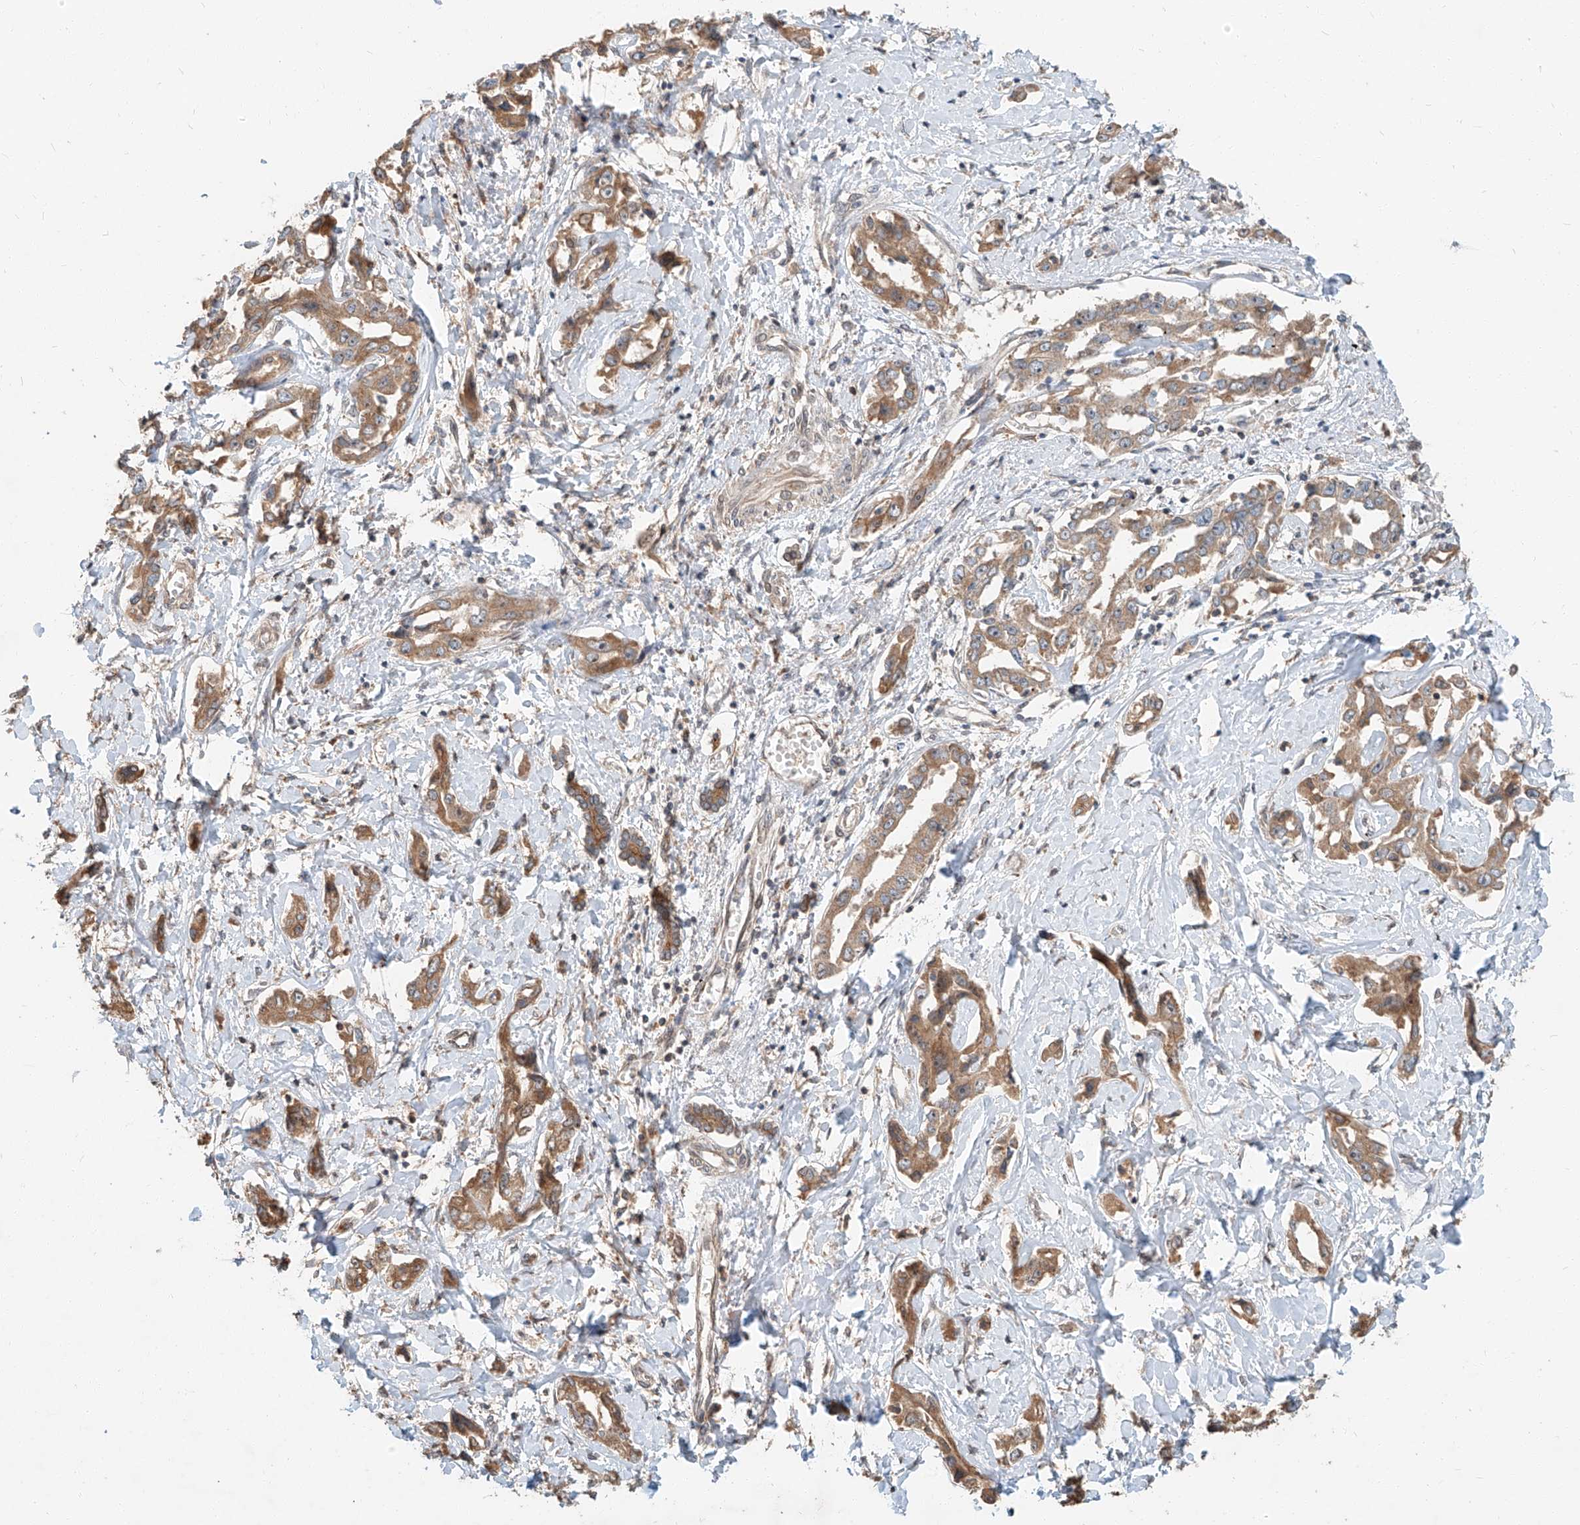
{"staining": {"intensity": "moderate", "quantity": ">75%", "location": "cytoplasmic/membranous"}, "tissue": "liver cancer", "cell_type": "Tumor cells", "image_type": "cancer", "snomed": [{"axis": "morphology", "description": "Cholangiocarcinoma"}, {"axis": "topography", "description": "Liver"}], "caption": "Protein staining of cholangiocarcinoma (liver) tissue shows moderate cytoplasmic/membranous expression in approximately >75% of tumor cells.", "gene": "STX19", "patient": {"sex": "male", "age": 59}}